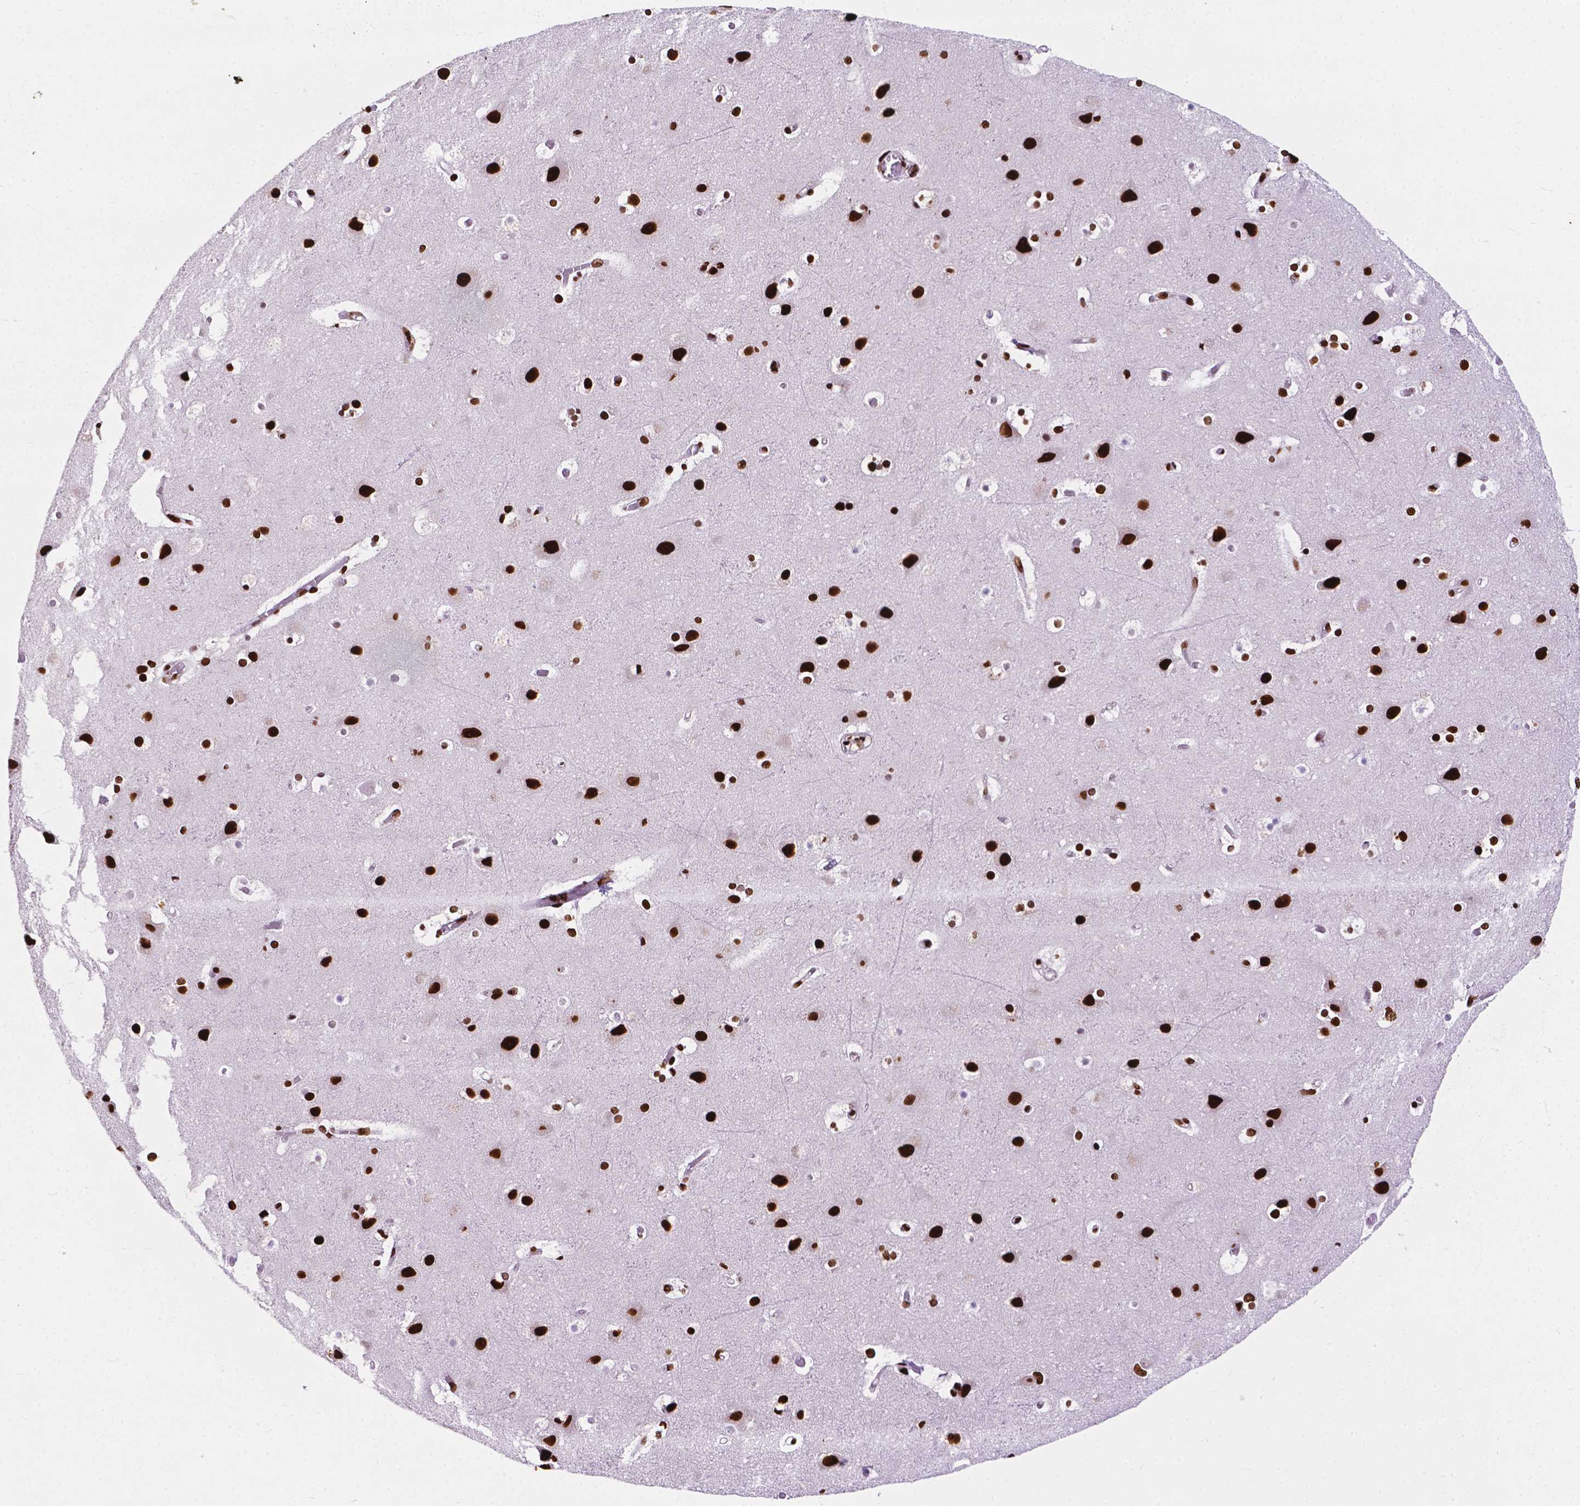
{"staining": {"intensity": "strong", "quantity": ">75%", "location": "nuclear"}, "tissue": "cerebral cortex", "cell_type": "Endothelial cells", "image_type": "normal", "snomed": [{"axis": "morphology", "description": "Normal tissue, NOS"}, {"axis": "topography", "description": "Cerebral cortex"}], "caption": "IHC of normal cerebral cortex demonstrates high levels of strong nuclear staining in about >75% of endothelial cells.", "gene": "SMIM5", "patient": {"sex": "female", "age": 52}}